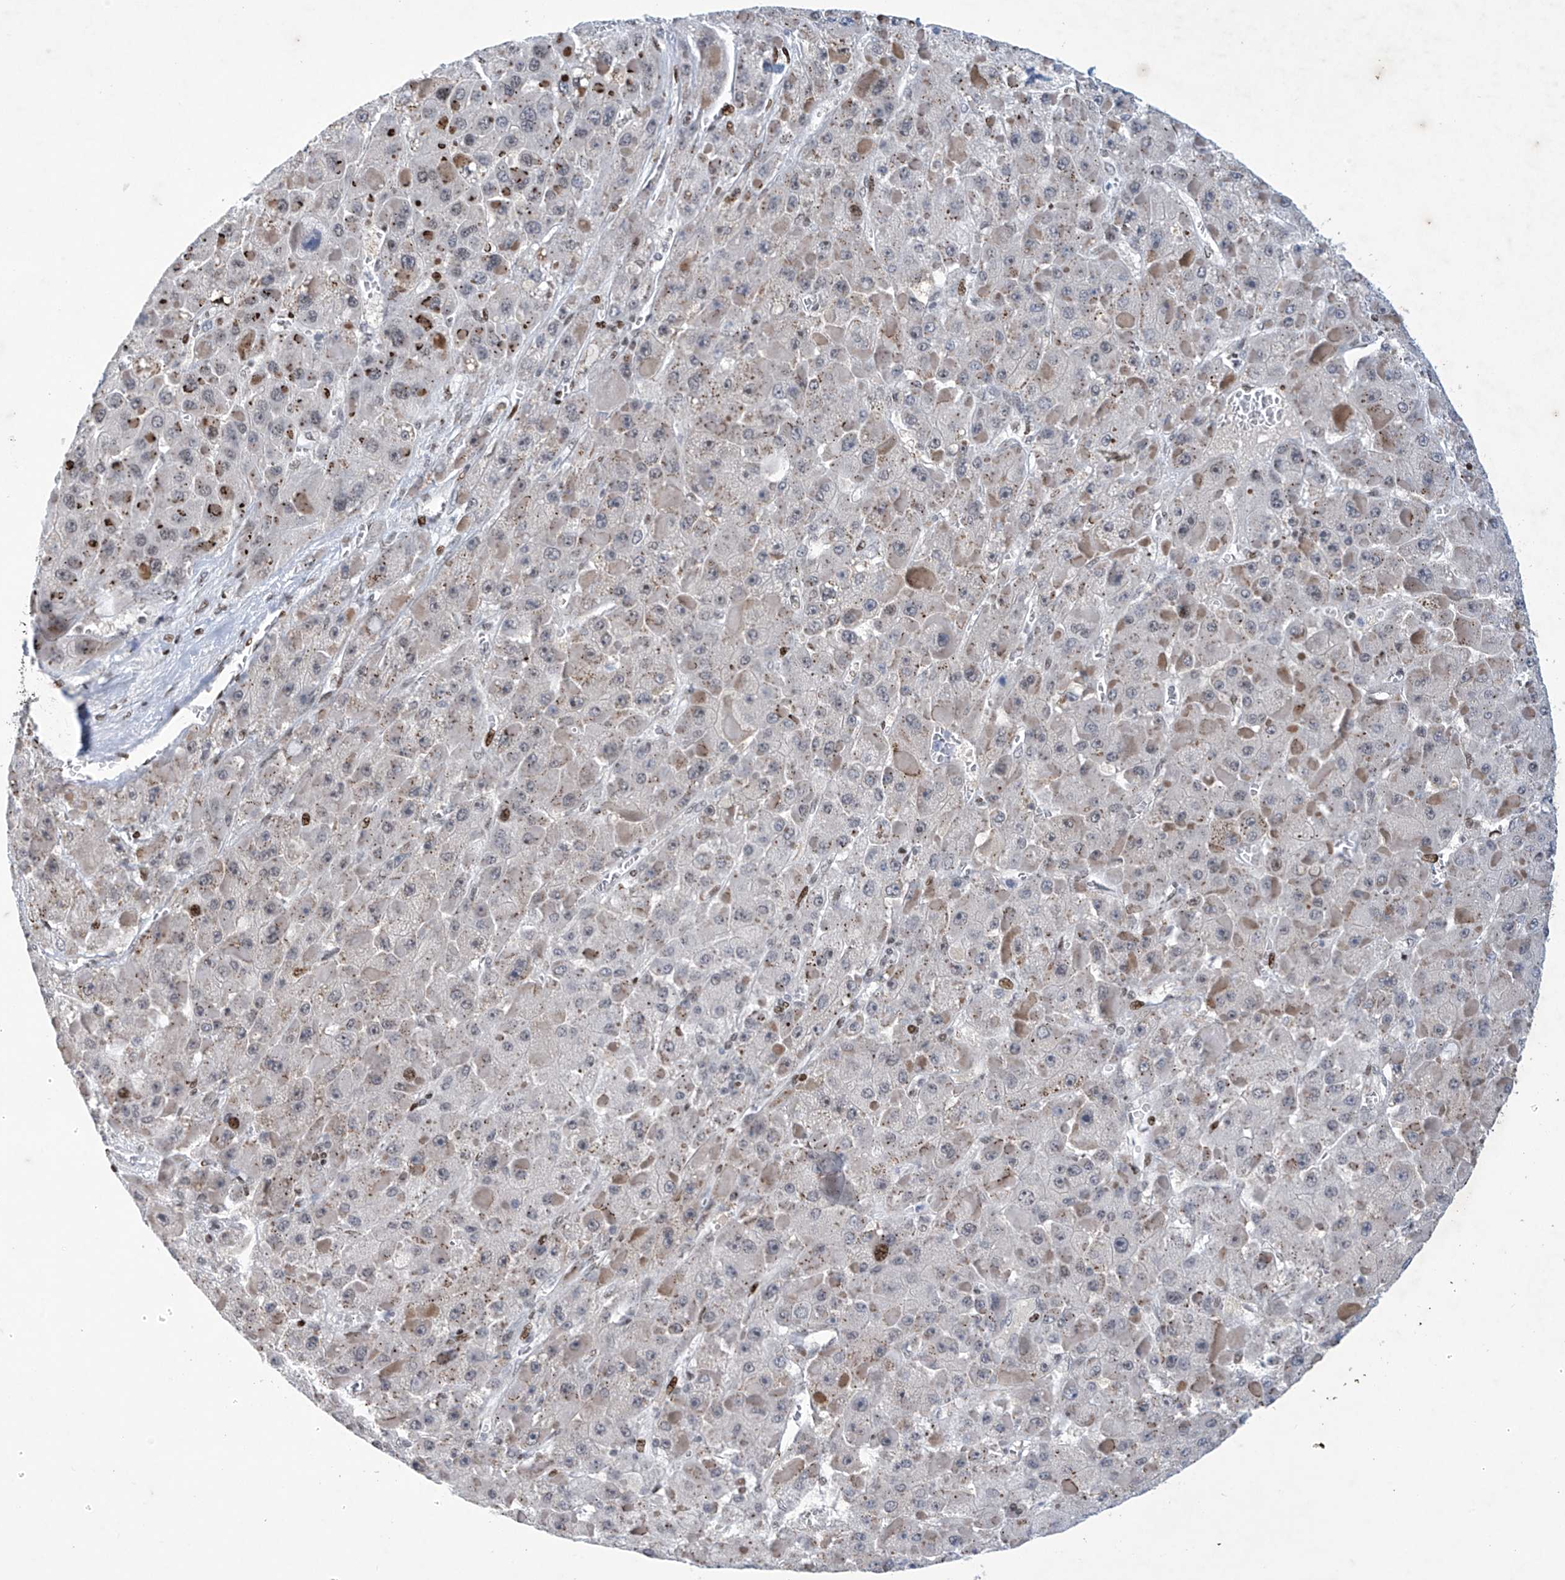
{"staining": {"intensity": "negative", "quantity": "none", "location": "none"}, "tissue": "liver cancer", "cell_type": "Tumor cells", "image_type": "cancer", "snomed": [{"axis": "morphology", "description": "Carcinoma, Hepatocellular, NOS"}, {"axis": "topography", "description": "Liver"}], "caption": "DAB (3,3'-diaminobenzidine) immunohistochemical staining of liver hepatocellular carcinoma shows no significant positivity in tumor cells.", "gene": "RFX7", "patient": {"sex": "female", "age": 73}}